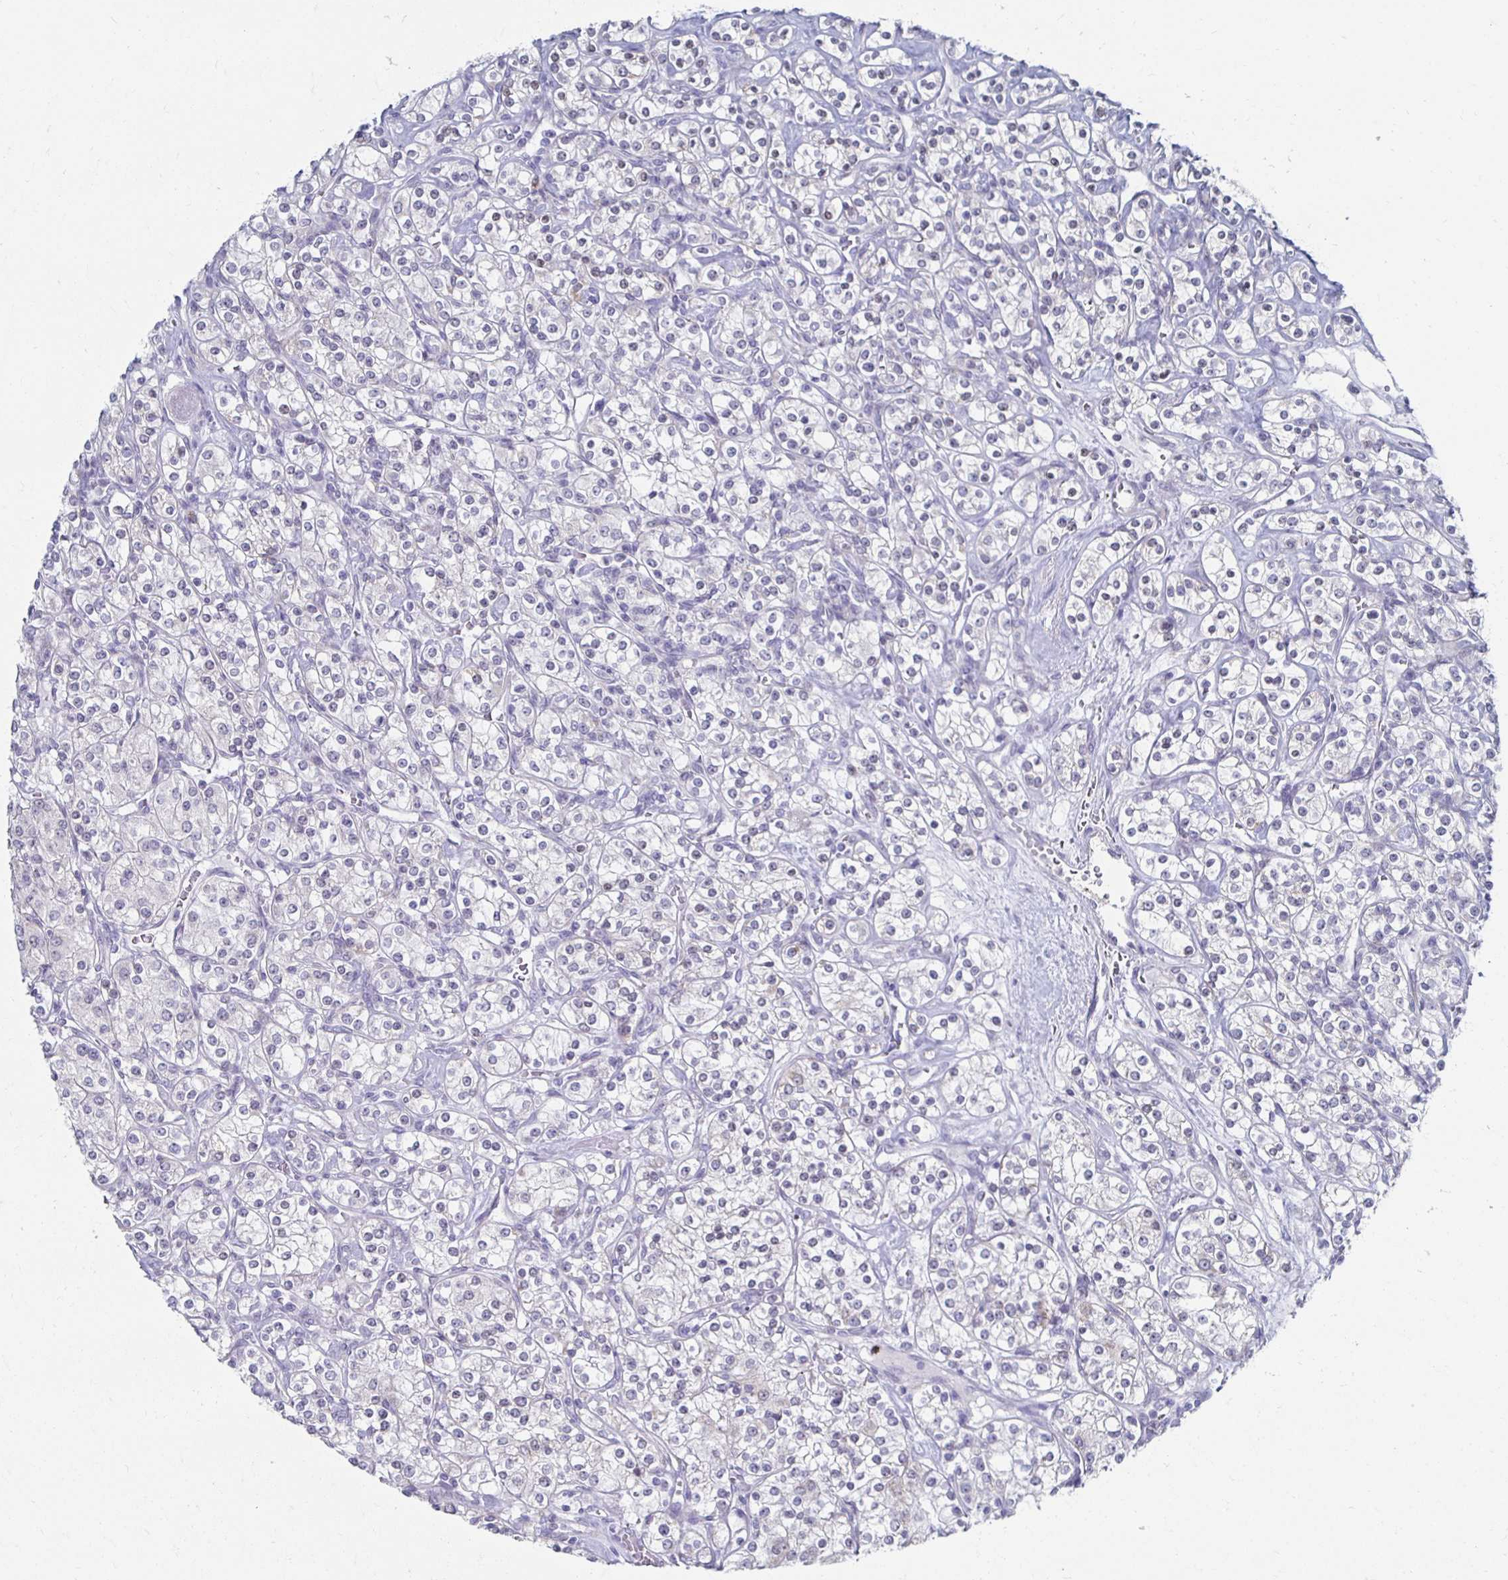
{"staining": {"intensity": "negative", "quantity": "none", "location": "none"}, "tissue": "renal cancer", "cell_type": "Tumor cells", "image_type": "cancer", "snomed": [{"axis": "morphology", "description": "Adenocarcinoma, NOS"}, {"axis": "topography", "description": "Kidney"}], "caption": "The micrograph reveals no staining of tumor cells in renal cancer (adenocarcinoma).", "gene": "NOCT", "patient": {"sex": "male", "age": 77}}